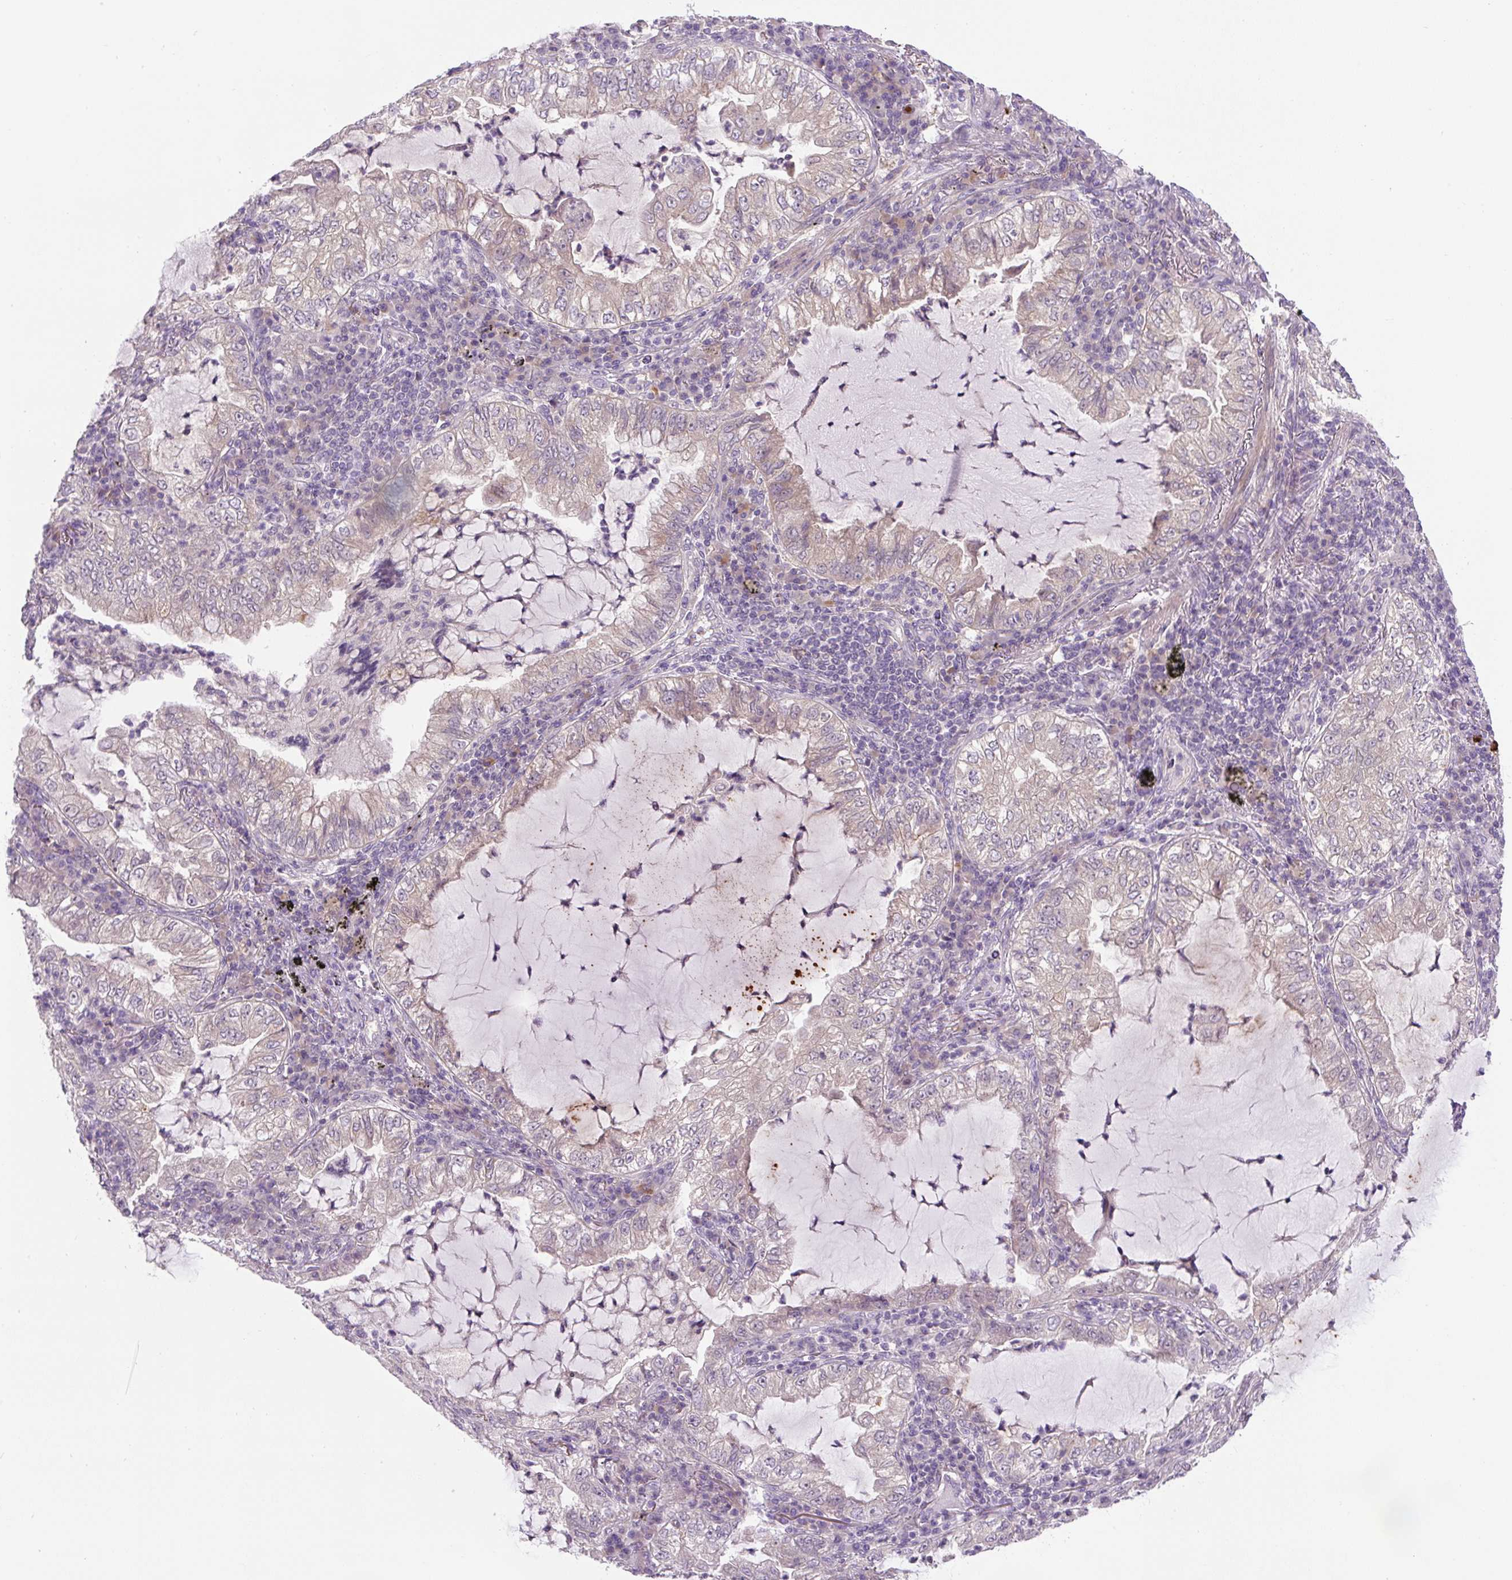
{"staining": {"intensity": "negative", "quantity": "none", "location": "none"}, "tissue": "lung cancer", "cell_type": "Tumor cells", "image_type": "cancer", "snomed": [{"axis": "morphology", "description": "Adenocarcinoma, NOS"}, {"axis": "topography", "description": "Lung"}], "caption": "Lung cancer (adenocarcinoma) was stained to show a protein in brown. There is no significant positivity in tumor cells.", "gene": "UBL3", "patient": {"sex": "female", "age": 73}}